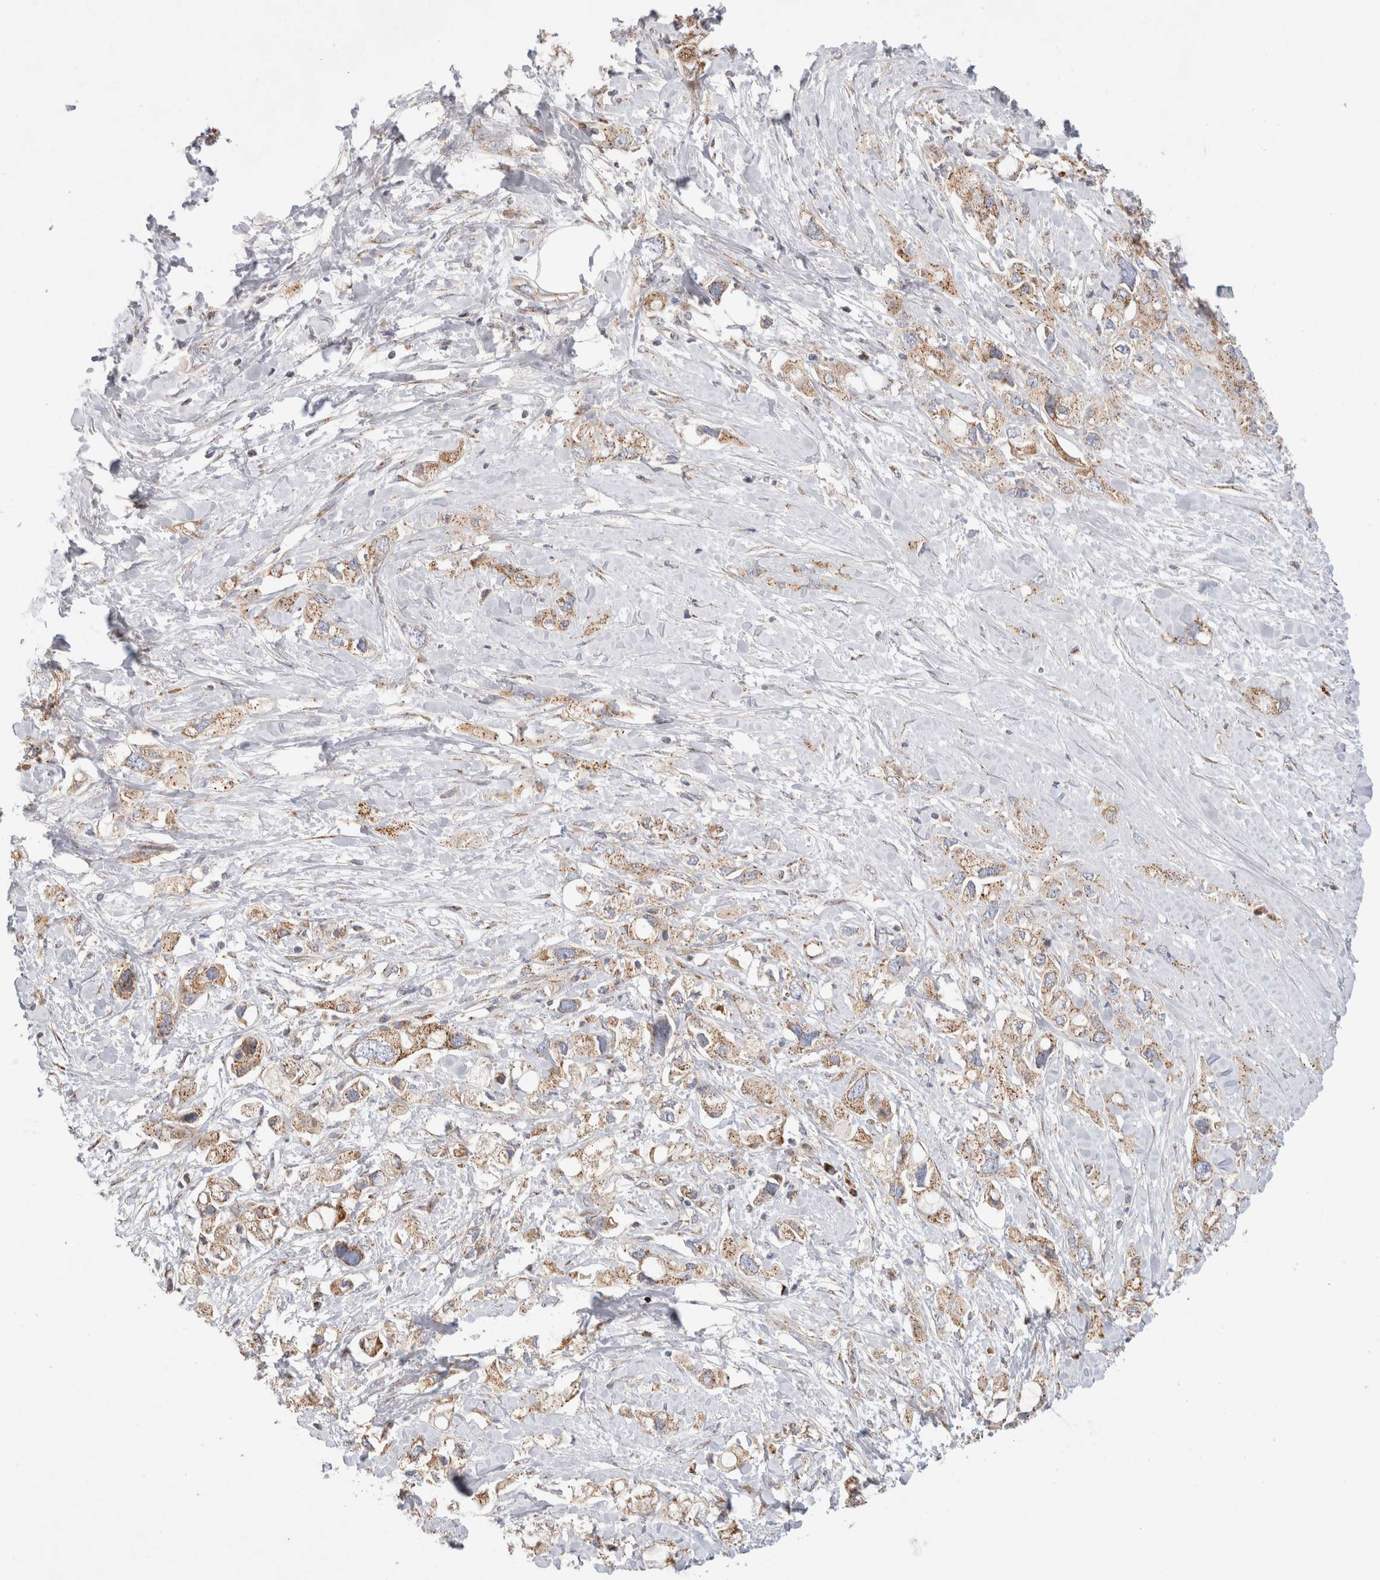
{"staining": {"intensity": "weak", "quantity": ">75%", "location": "cytoplasmic/membranous"}, "tissue": "pancreatic cancer", "cell_type": "Tumor cells", "image_type": "cancer", "snomed": [{"axis": "morphology", "description": "Adenocarcinoma, NOS"}, {"axis": "topography", "description": "Pancreas"}], "caption": "Pancreatic cancer (adenocarcinoma) stained for a protein (brown) exhibits weak cytoplasmic/membranous positive positivity in about >75% of tumor cells.", "gene": "IARS2", "patient": {"sex": "female", "age": 56}}